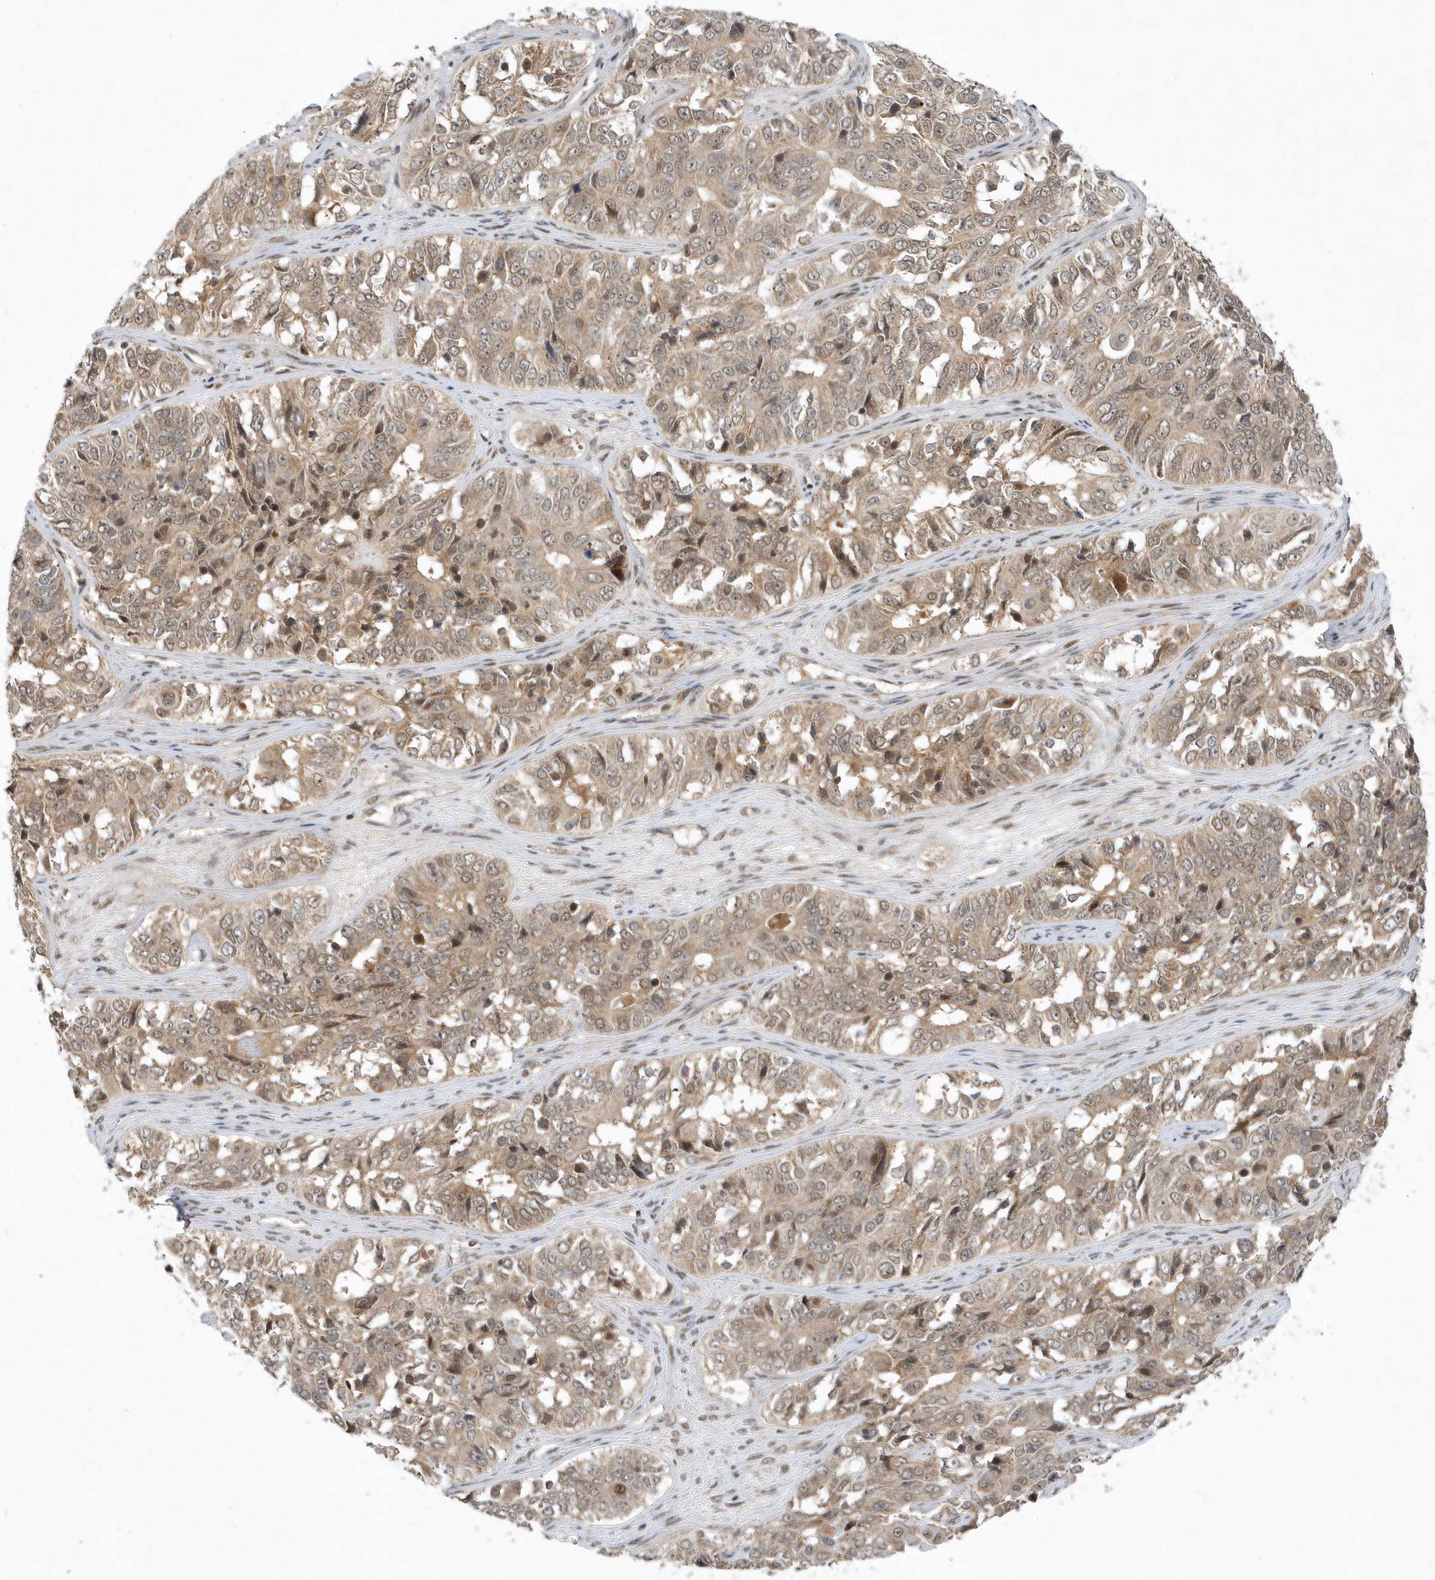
{"staining": {"intensity": "weak", "quantity": ">75%", "location": "cytoplasmic/membranous,nuclear"}, "tissue": "ovarian cancer", "cell_type": "Tumor cells", "image_type": "cancer", "snomed": [{"axis": "morphology", "description": "Carcinoma, endometroid"}, {"axis": "topography", "description": "Ovary"}], "caption": "Human ovarian endometroid carcinoma stained with a brown dye reveals weak cytoplasmic/membranous and nuclear positive expression in about >75% of tumor cells.", "gene": "MXI1", "patient": {"sex": "female", "age": 51}}